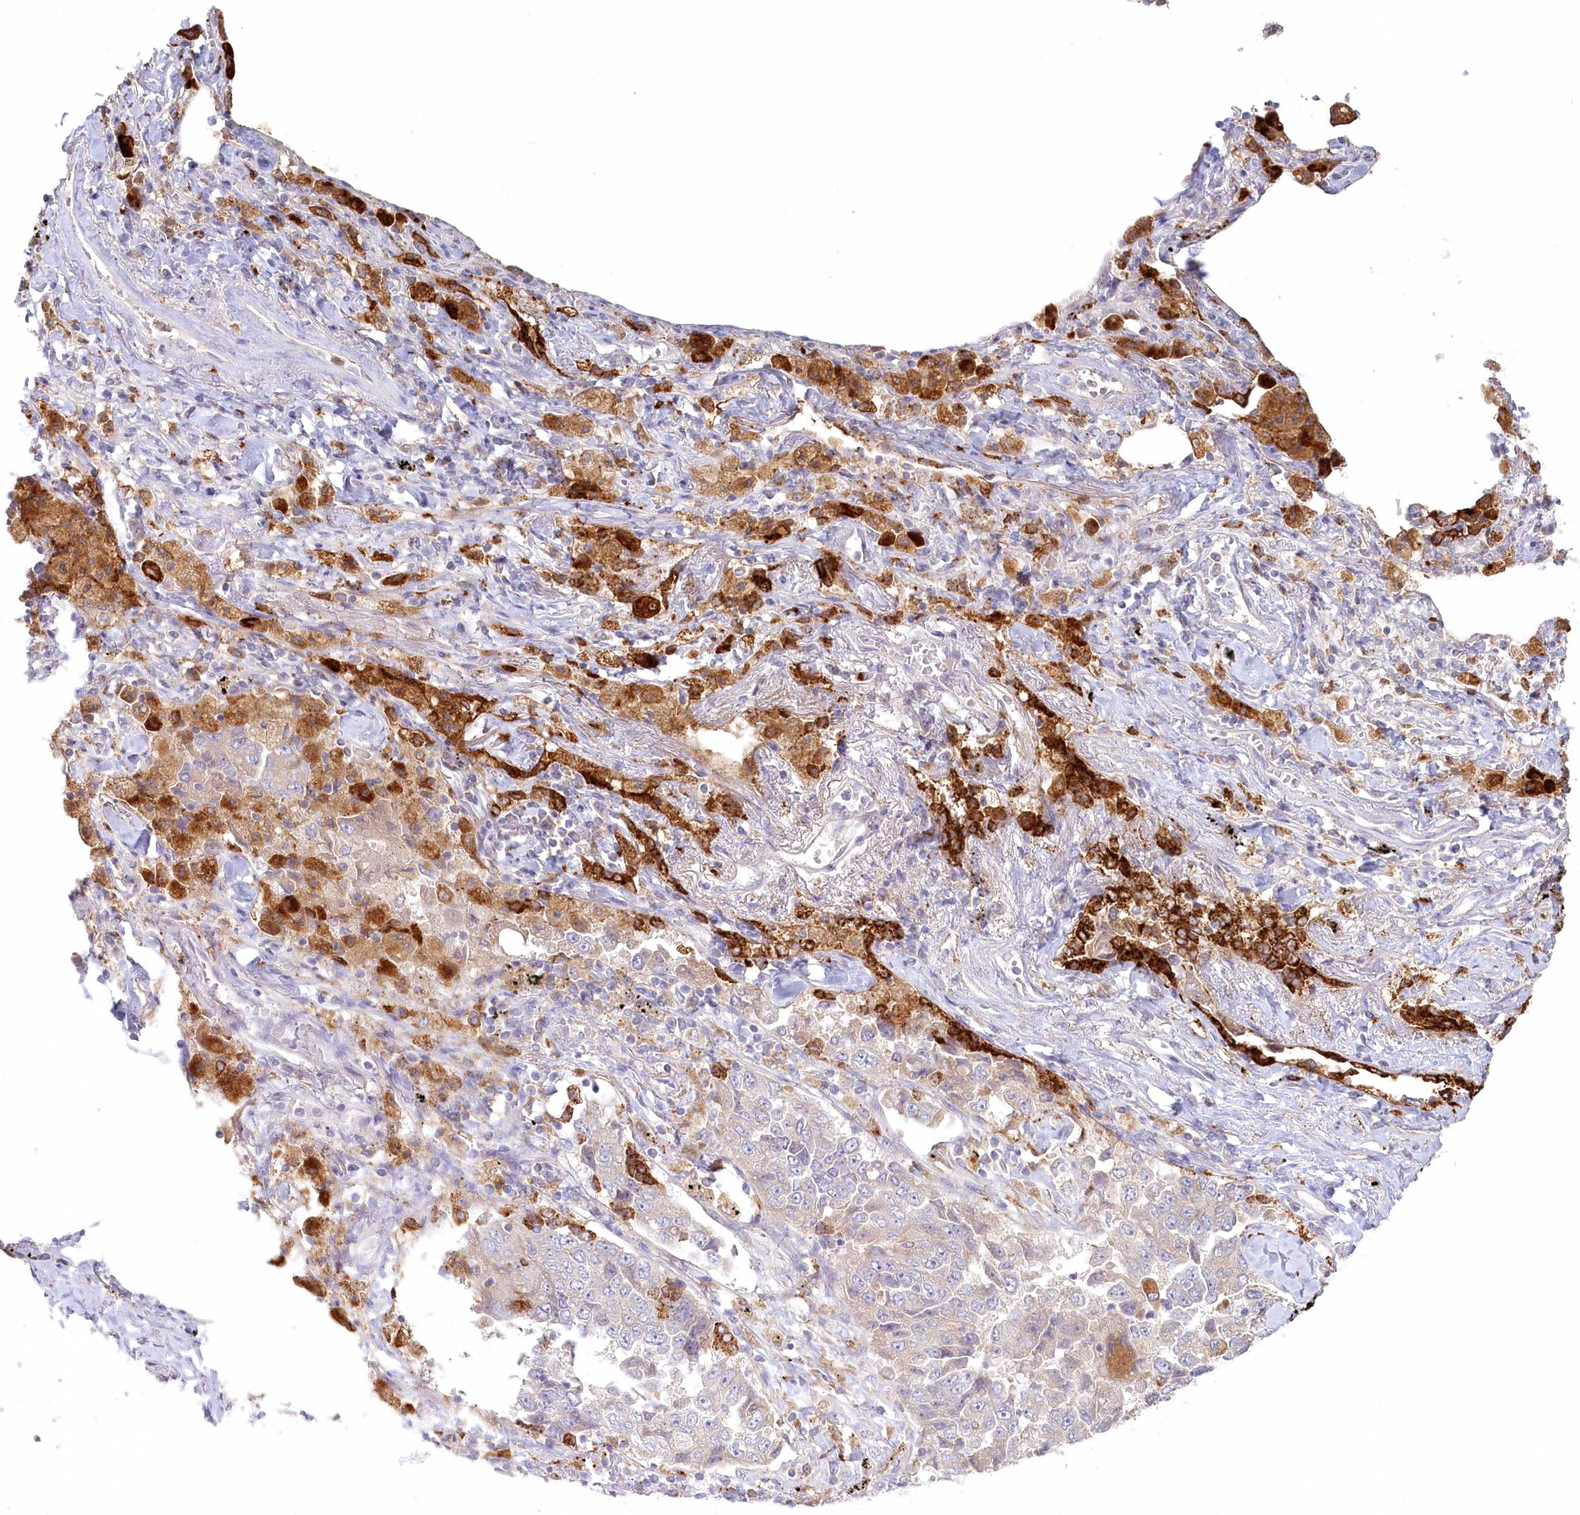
{"staining": {"intensity": "negative", "quantity": "none", "location": "none"}, "tissue": "lung cancer", "cell_type": "Tumor cells", "image_type": "cancer", "snomed": [{"axis": "morphology", "description": "Adenocarcinoma, NOS"}, {"axis": "topography", "description": "Lung"}], "caption": "Immunohistochemical staining of lung cancer (adenocarcinoma) reveals no significant positivity in tumor cells.", "gene": "VSIG1", "patient": {"sex": "female", "age": 51}}